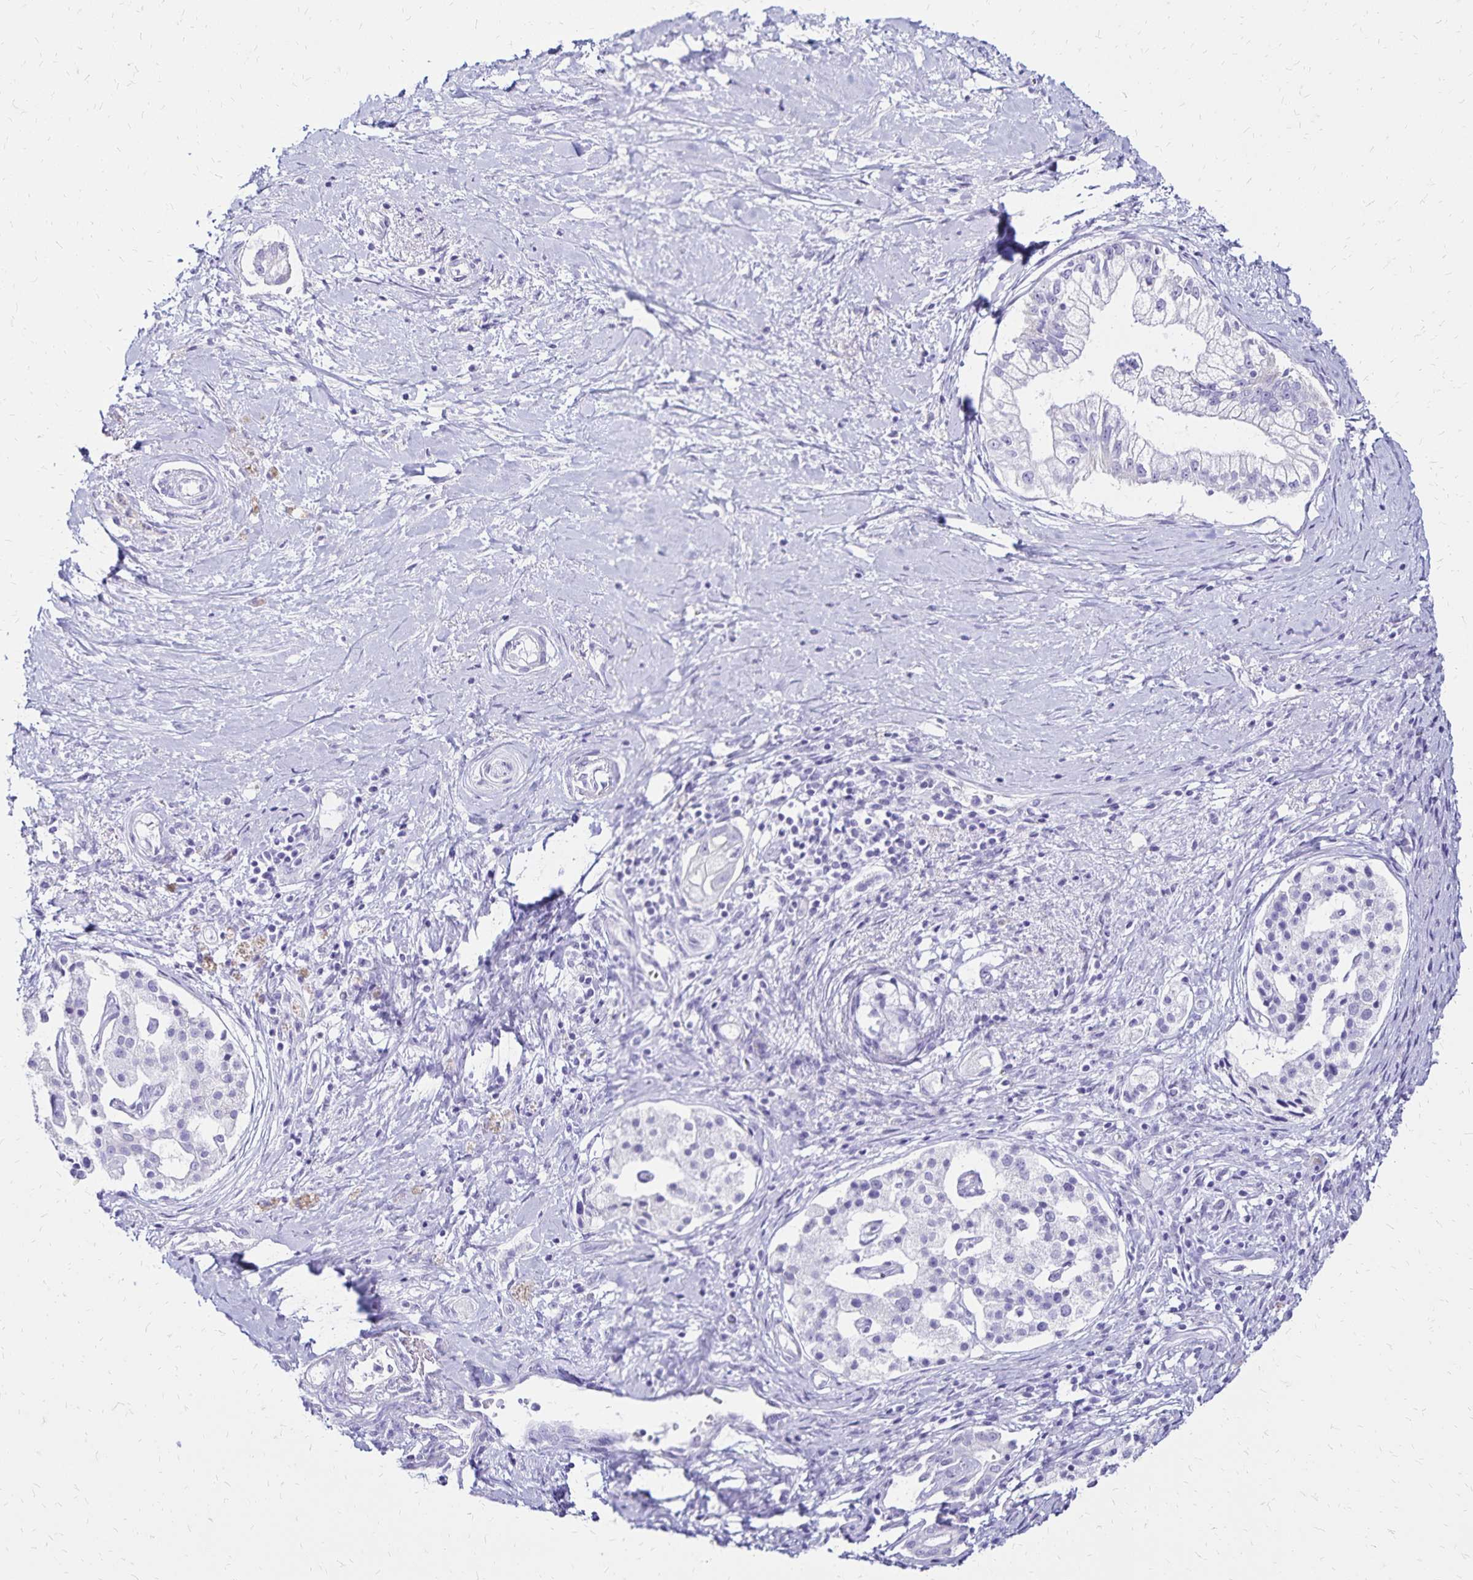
{"staining": {"intensity": "negative", "quantity": "none", "location": "none"}, "tissue": "pancreatic cancer", "cell_type": "Tumor cells", "image_type": "cancer", "snomed": [{"axis": "morphology", "description": "Adenocarcinoma, NOS"}, {"axis": "topography", "description": "Pancreas"}], "caption": "Immunohistochemistry (IHC) photomicrograph of human pancreatic cancer (adenocarcinoma) stained for a protein (brown), which demonstrates no expression in tumor cells. Brightfield microscopy of immunohistochemistry (IHC) stained with DAB (brown) and hematoxylin (blue), captured at high magnification.", "gene": "LIN28B", "patient": {"sex": "male", "age": 70}}